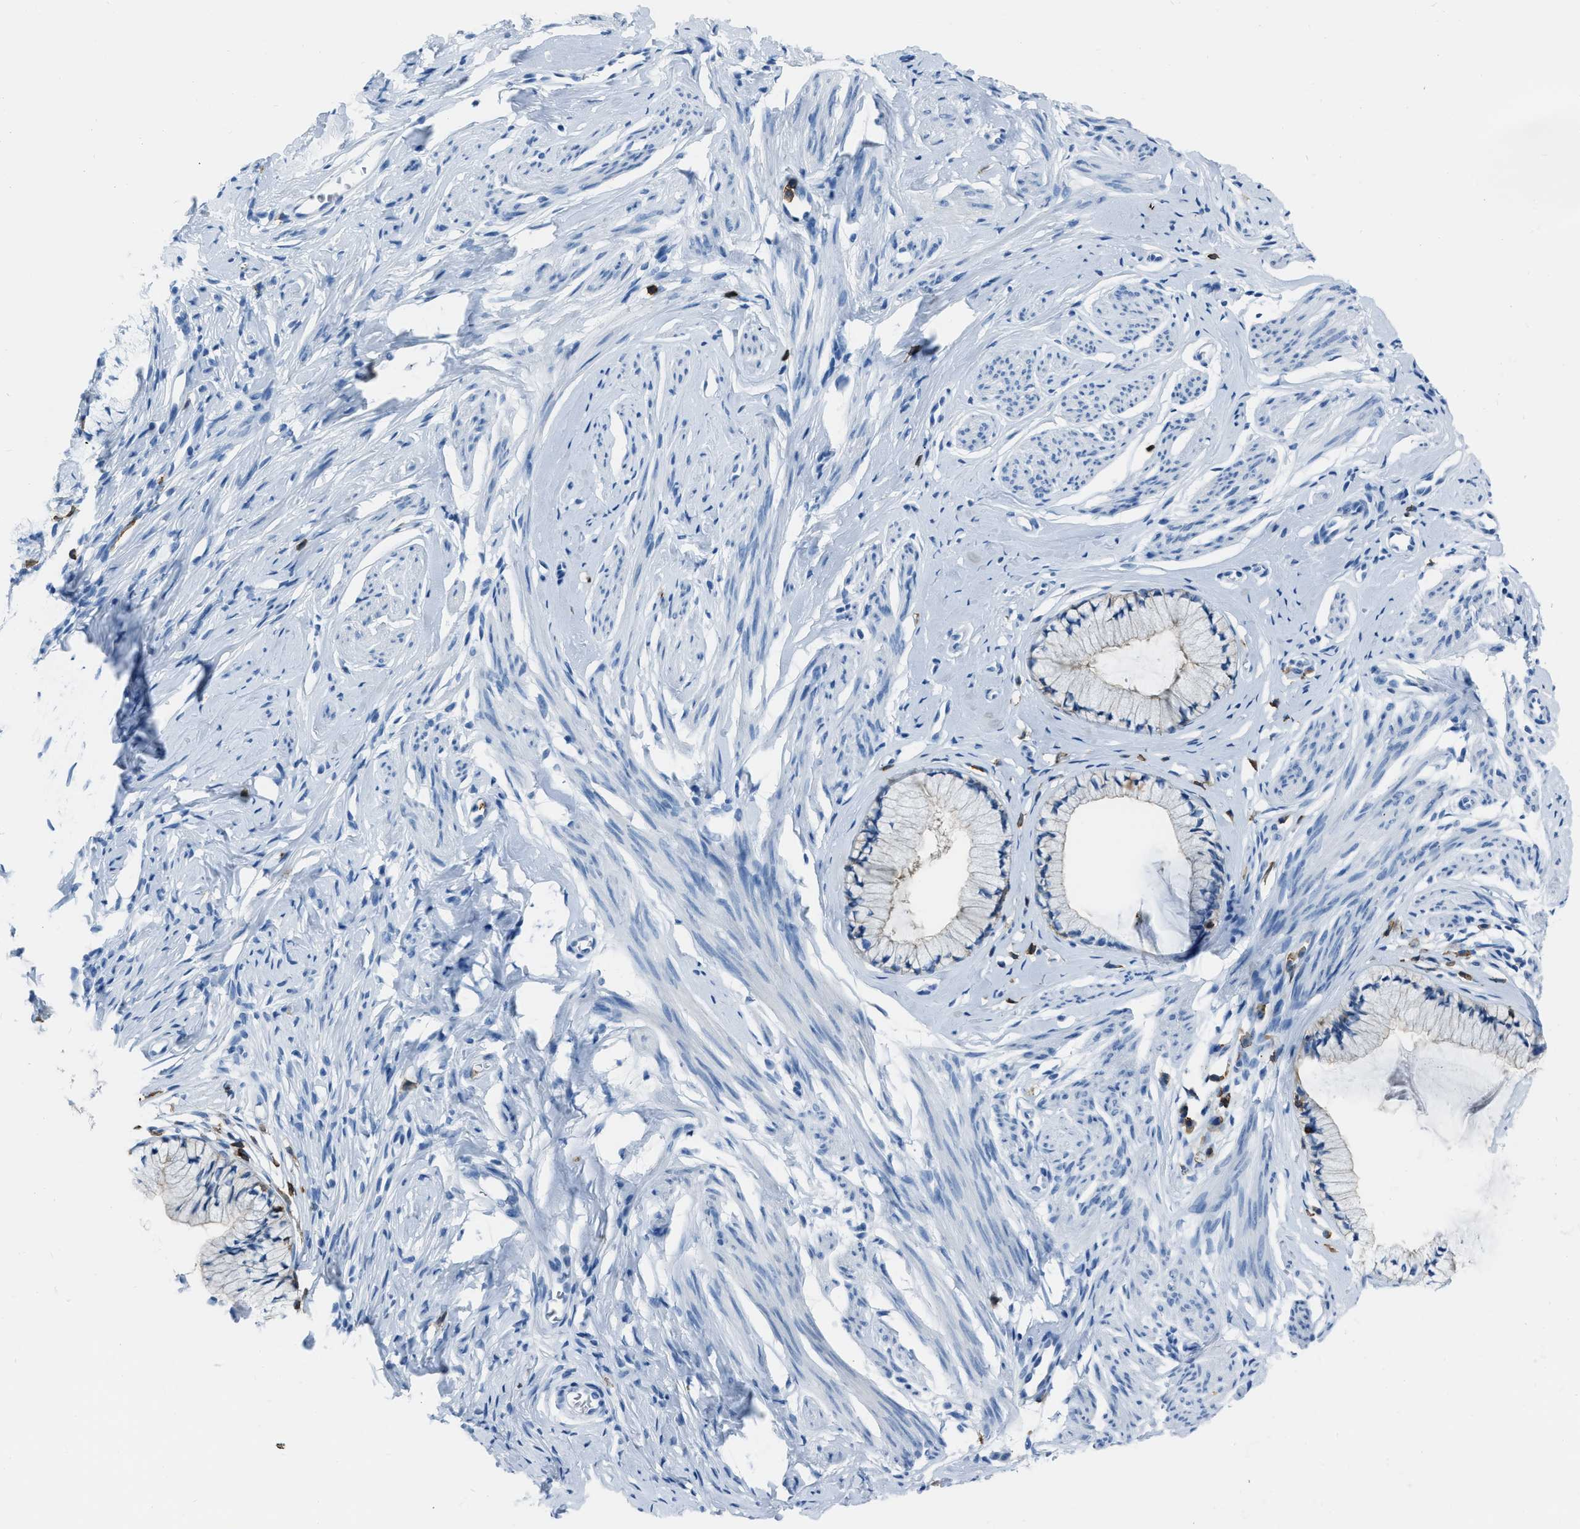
{"staining": {"intensity": "negative", "quantity": "none", "location": "none"}, "tissue": "cervix", "cell_type": "Glandular cells", "image_type": "normal", "snomed": [{"axis": "morphology", "description": "Normal tissue, NOS"}, {"axis": "topography", "description": "Cervix"}], "caption": "Histopathology image shows no significant protein positivity in glandular cells of unremarkable cervix. (Stains: DAB immunohistochemistry with hematoxylin counter stain, Microscopy: brightfield microscopy at high magnification).", "gene": "LSP1", "patient": {"sex": "female", "age": 77}}